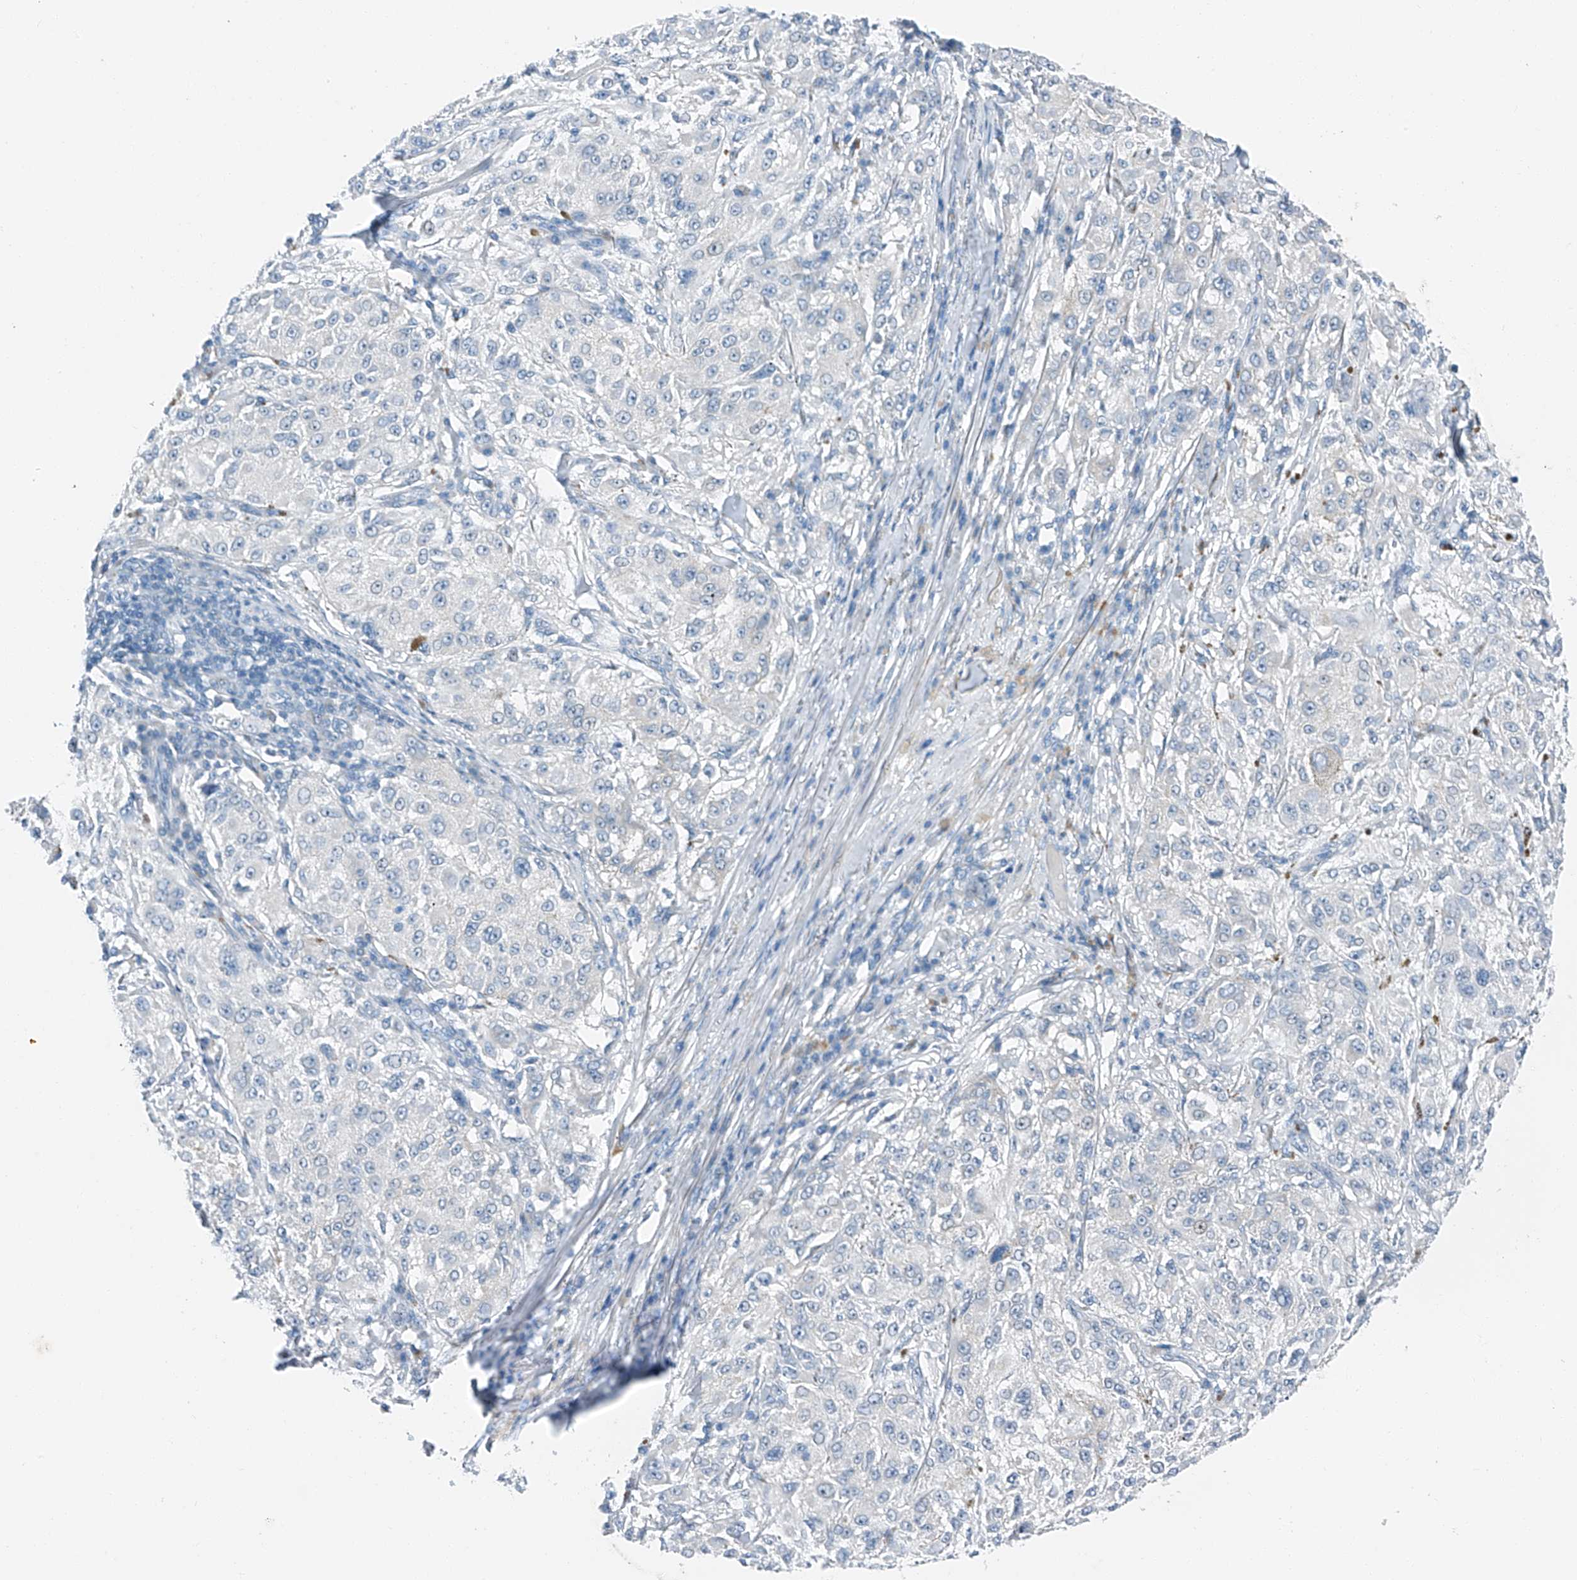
{"staining": {"intensity": "negative", "quantity": "none", "location": "none"}, "tissue": "melanoma", "cell_type": "Tumor cells", "image_type": "cancer", "snomed": [{"axis": "morphology", "description": "Necrosis, NOS"}, {"axis": "morphology", "description": "Malignant melanoma, NOS"}, {"axis": "topography", "description": "Skin"}], "caption": "A high-resolution histopathology image shows IHC staining of malignant melanoma, which reveals no significant positivity in tumor cells.", "gene": "MDGA1", "patient": {"sex": "female", "age": 87}}